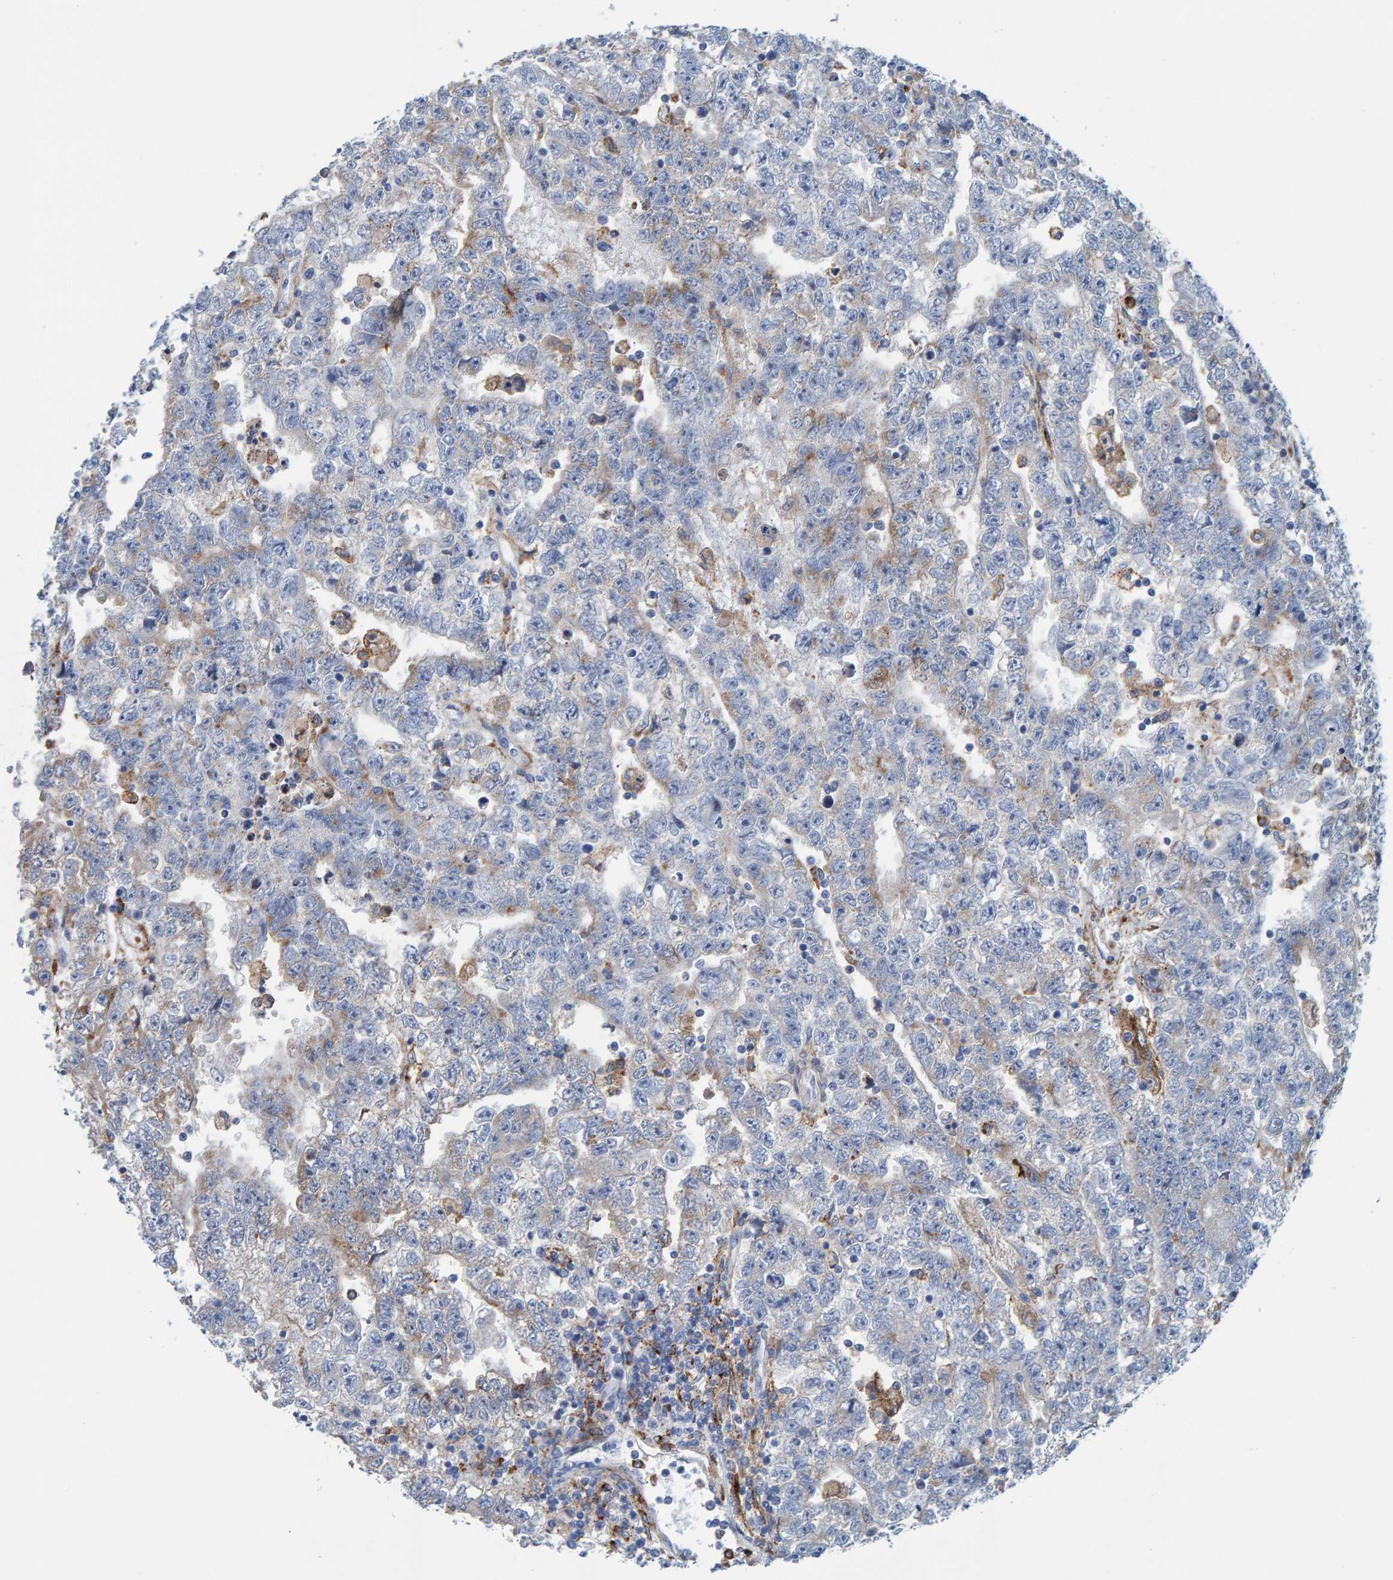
{"staining": {"intensity": "negative", "quantity": "none", "location": "none"}, "tissue": "testis cancer", "cell_type": "Tumor cells", "image_type": "cancer", "snomed": [{"axis": "morphology", "description": "Carcinoma, Embryonal, NOS"}, {"axis": "topography", "description": "Testis"}], "caption": "Immunohistochemistry image of testis embryonal carcinoma stained for a protein (brown), which exhibits no positivity in tumor cells.", "gene": "LRP1", "patient": {"sex": "male", "age": 25}}